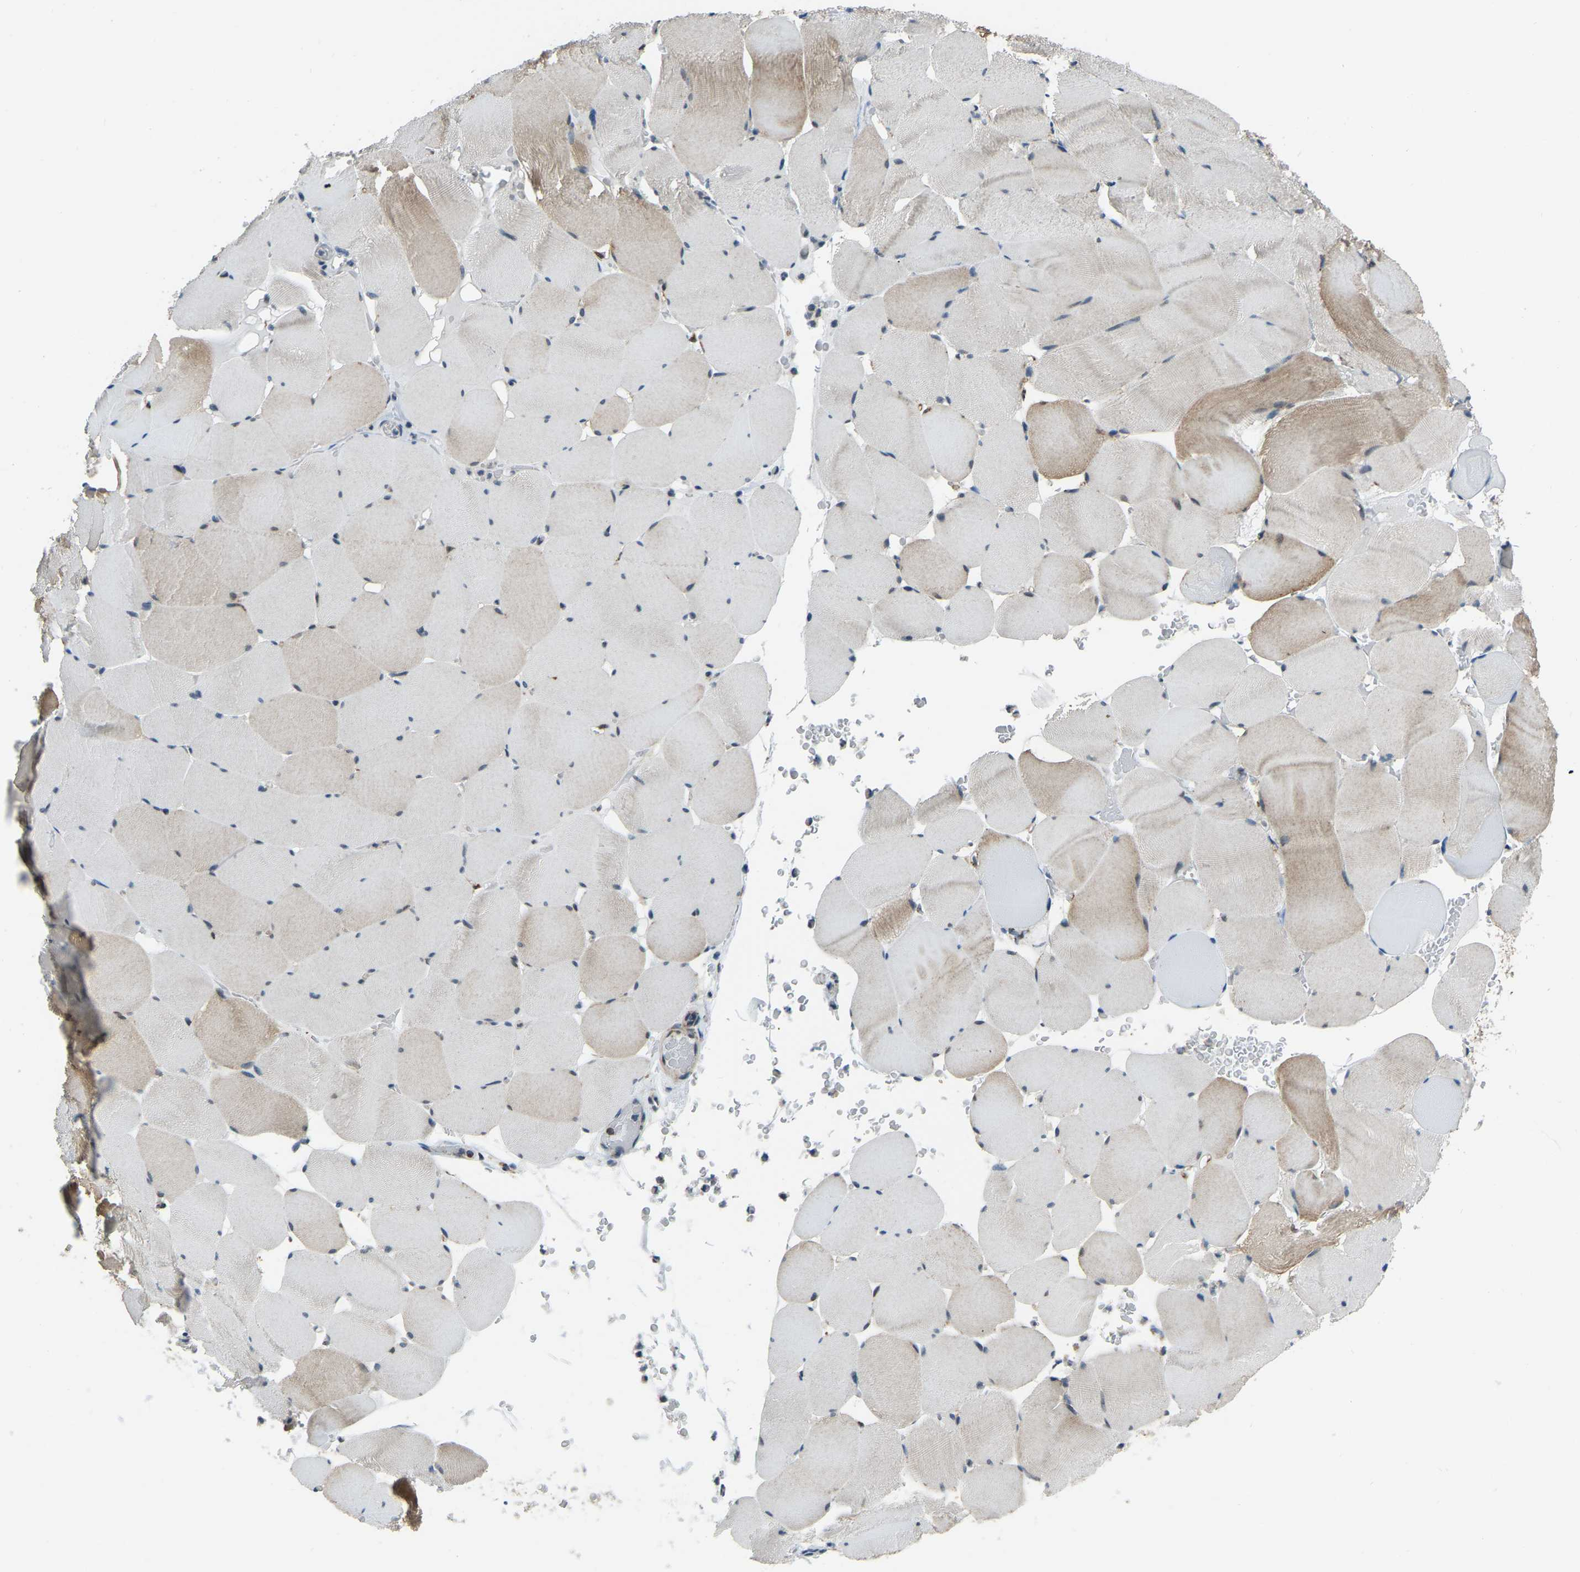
{"staining": {"intensity": "moderate", "quantity": "<25%", "location": "cytoplasmic/membranous"}, "tissue": "skeletal muscle", "cell_type": "Myocytes", "image_type": "normal", "snomed": [{"axis": "morphology", "description": "Normal tissue, NOS"}, {"axis": "topography", "description": "Skeletal muscle"}], "caption": "A histopathology image of human skeletal muscle stained for a protein exhibits moderate cytoplasmic/membranous brown staining in myocytes. The staining is performed using DAB (3,3'-diaminobenzidine) brown chromogen to label protein expression. The nuclei are counter-stained blue using hematoxylin.", "gene": "RBM33", "patient": {"sex": "male", "age": 62}}